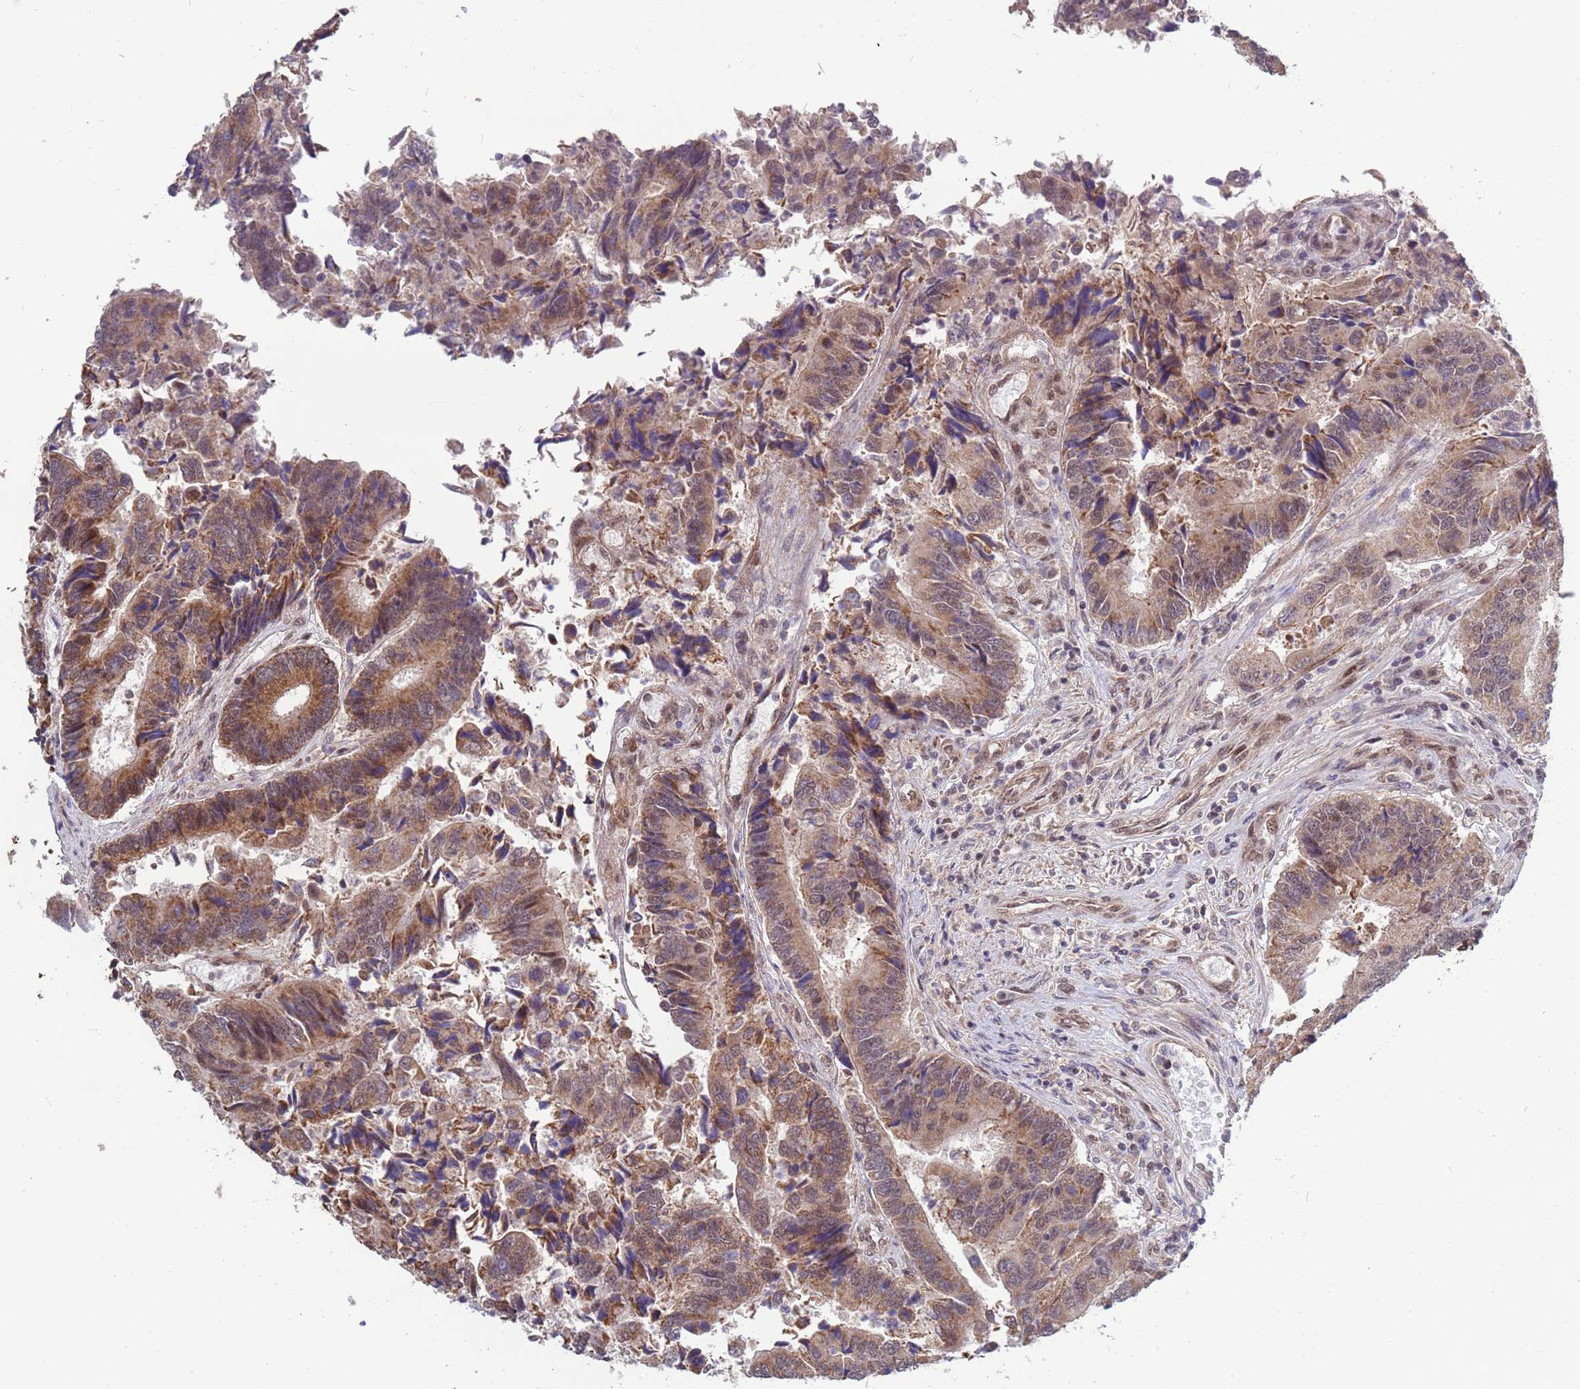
{"staining": {"intensity": "moderate", "quantity": ">75%", "location": "cytoplasmic/membranous"}, "tissue": "colorectal cancer", "cell_type": "Tumor cells", "image_type": "cancer", "snomed": [{"axis": "morphology", "description": "Adenocarcinoma, NOS"}, {"axis": "topography", "description": "Colon"}], "caption": "IHC histopathology image of human colorectal cancer (adenocarcinoma) stained for a protein (brown), which displays medium levels of moderate cytoplasmic/membranous staining in about >75% of tumor cells.", "gene": "DENND2B", "patient": {"sex": "female", "age": 67}}